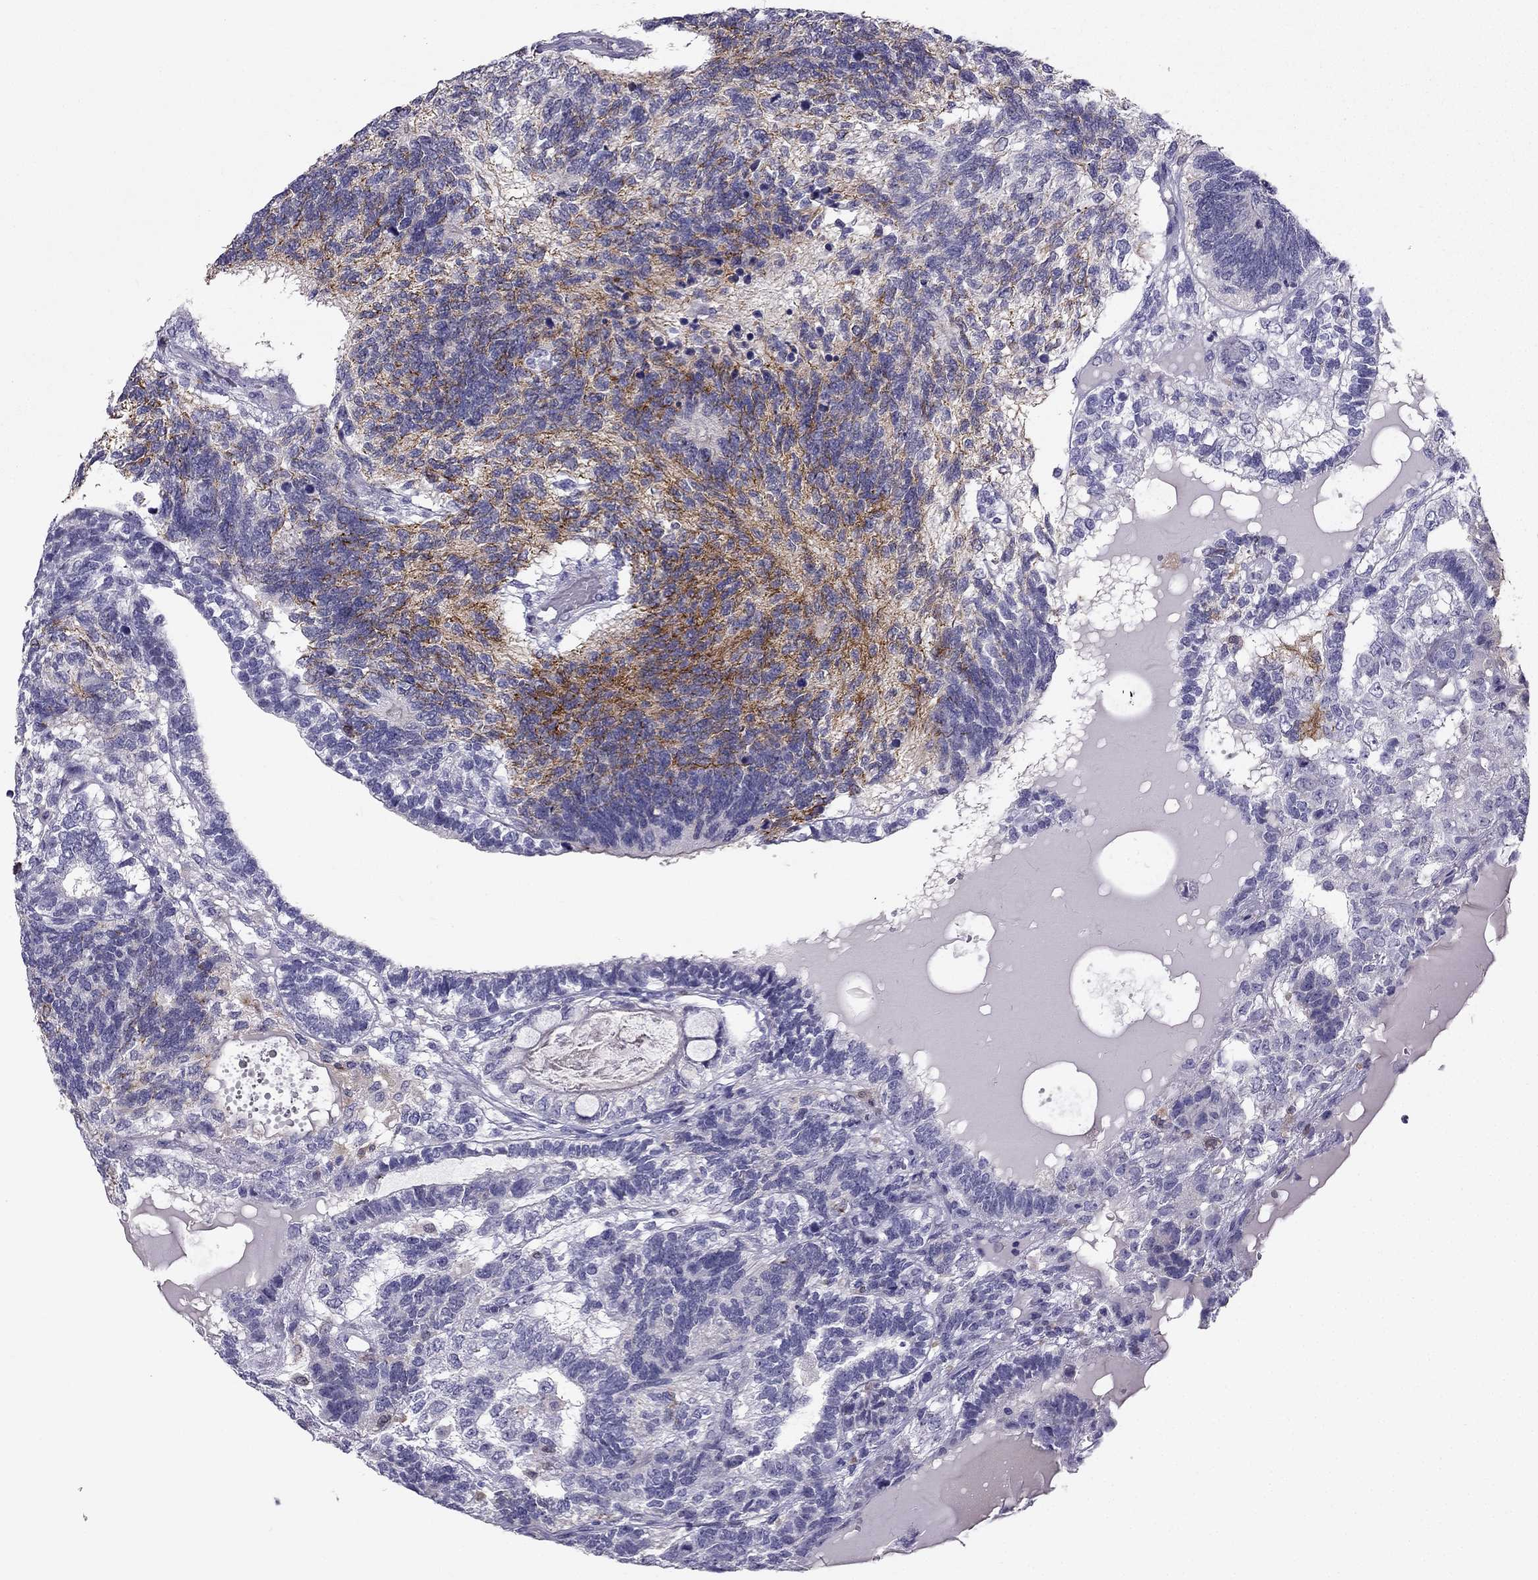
{"staining": {"intensity": "moderate", "quantity": "<25%", "location": "cytoplasmic/membranous"}, "tissue": "testis cancer", "cell_type": "Tumor cells", "image_type": "cancer", "snomed": [{"axis": "morphology", "description": "Seminoma, NOS"}, {"axis": "morphology", "description": "Carcinoma, Embryonal, NOS"}, {"axis": "topography", "description": "Testis"}], "caption": "Embryonal carcinoma (testis) stained with a brown dye demonstrates moderate cytoplasmic/membranous positive staining in approximately <25% of tumor cells.", "gene": "LMTK3", "patient": {"sex": "male", "age": 41}}